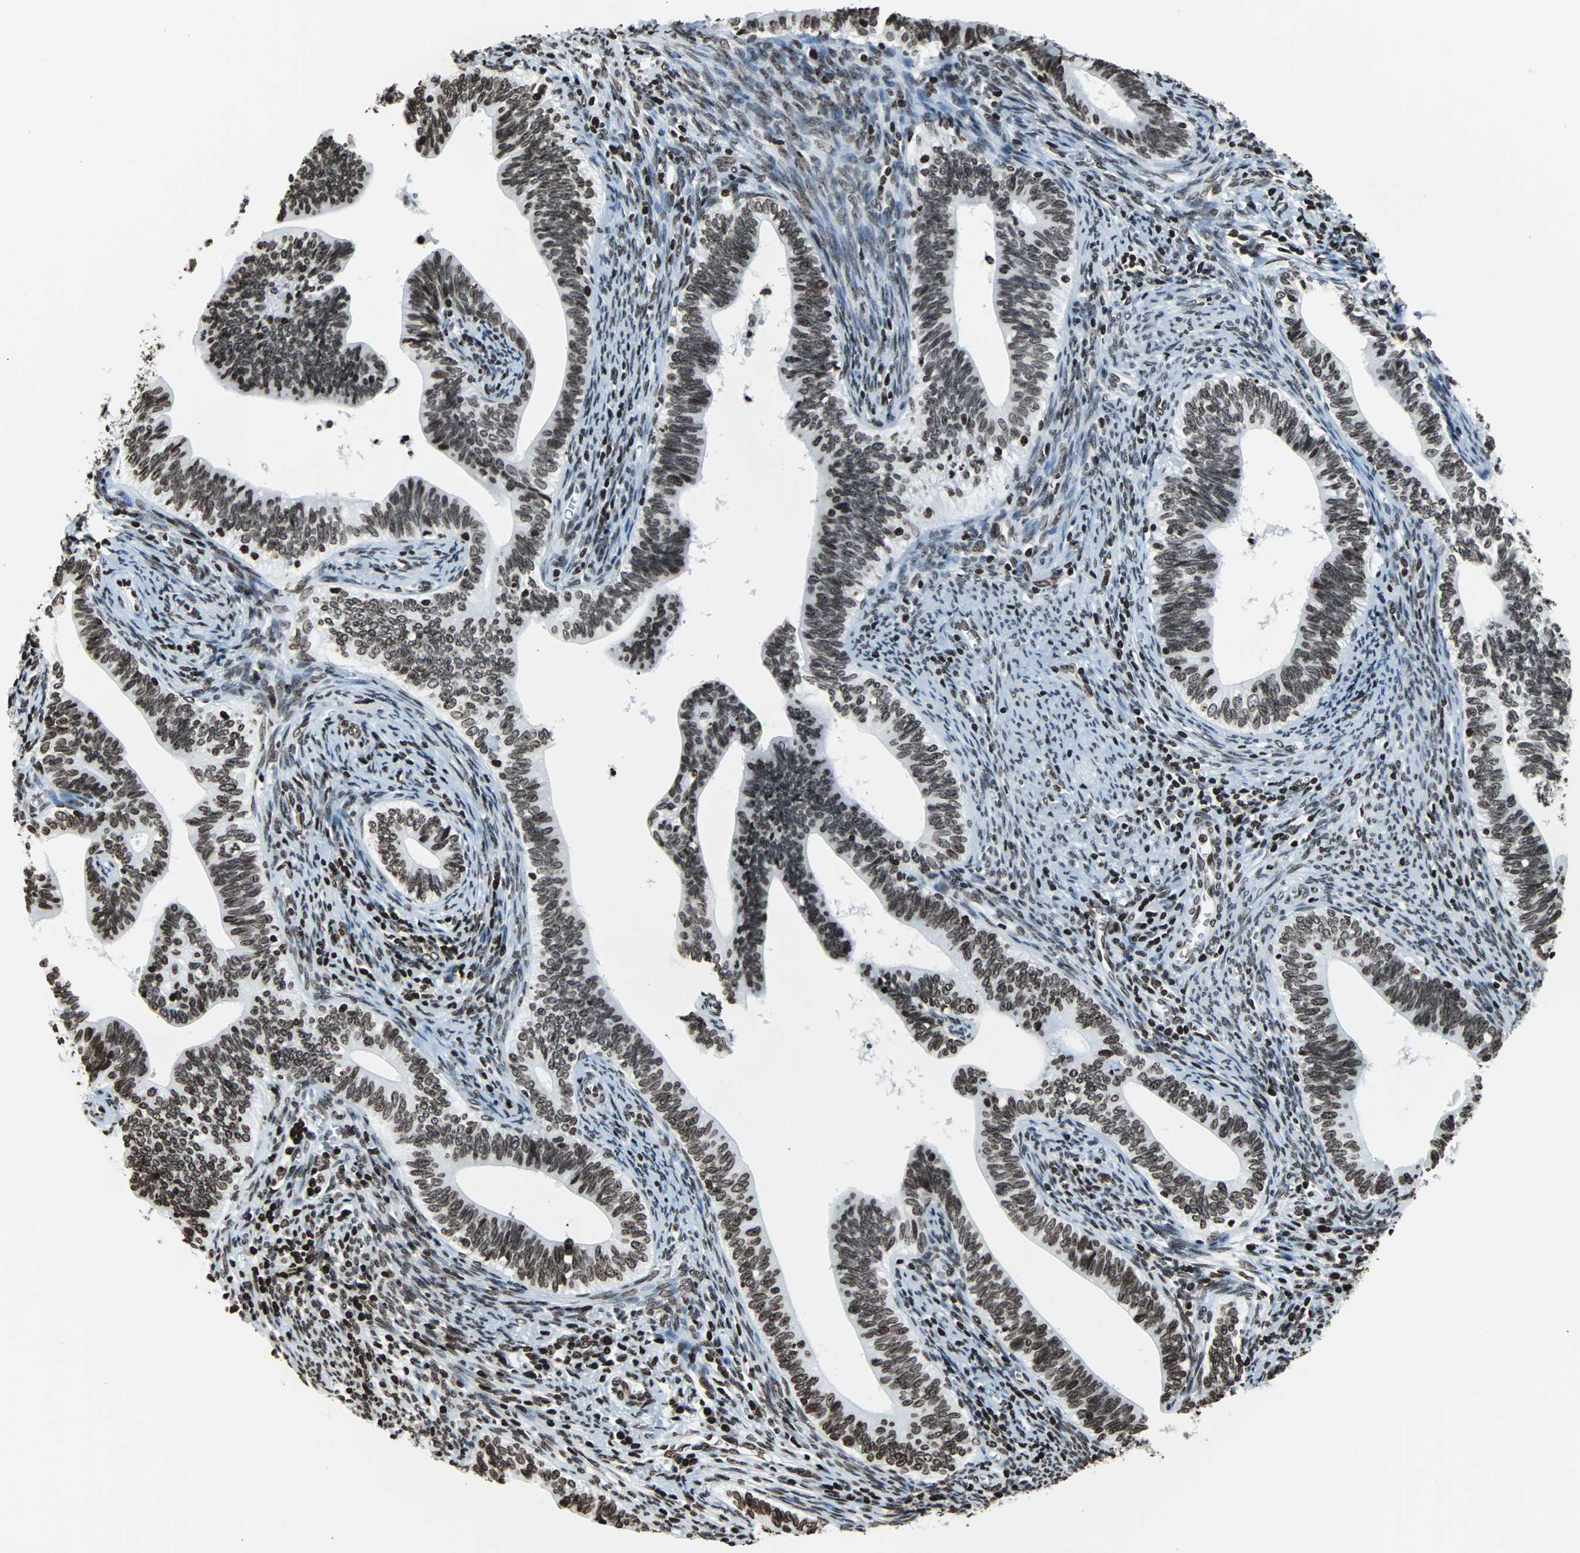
{"staining": {"intensity": "strong", "quantity": ">75%", "location": "nuclear"}, "tissue": "cervical cancer", "cell_type": "Tumor cells", "image_type": "cancer", "snomed": [{"axis": "morphology", "description": "Adenocarcinoma, NOS"}, {"axis": "topography", "description": "Cervix"}], "caption": "This photomicrograph demonstrates immunohistochemistry (IHC) staining of adenocarcinoma (cervical), with high strong nuclear staining in approximately >75% of tumor cells.", "gene": "H2BC18", "patient": {"sex": "female", "age": 44}}